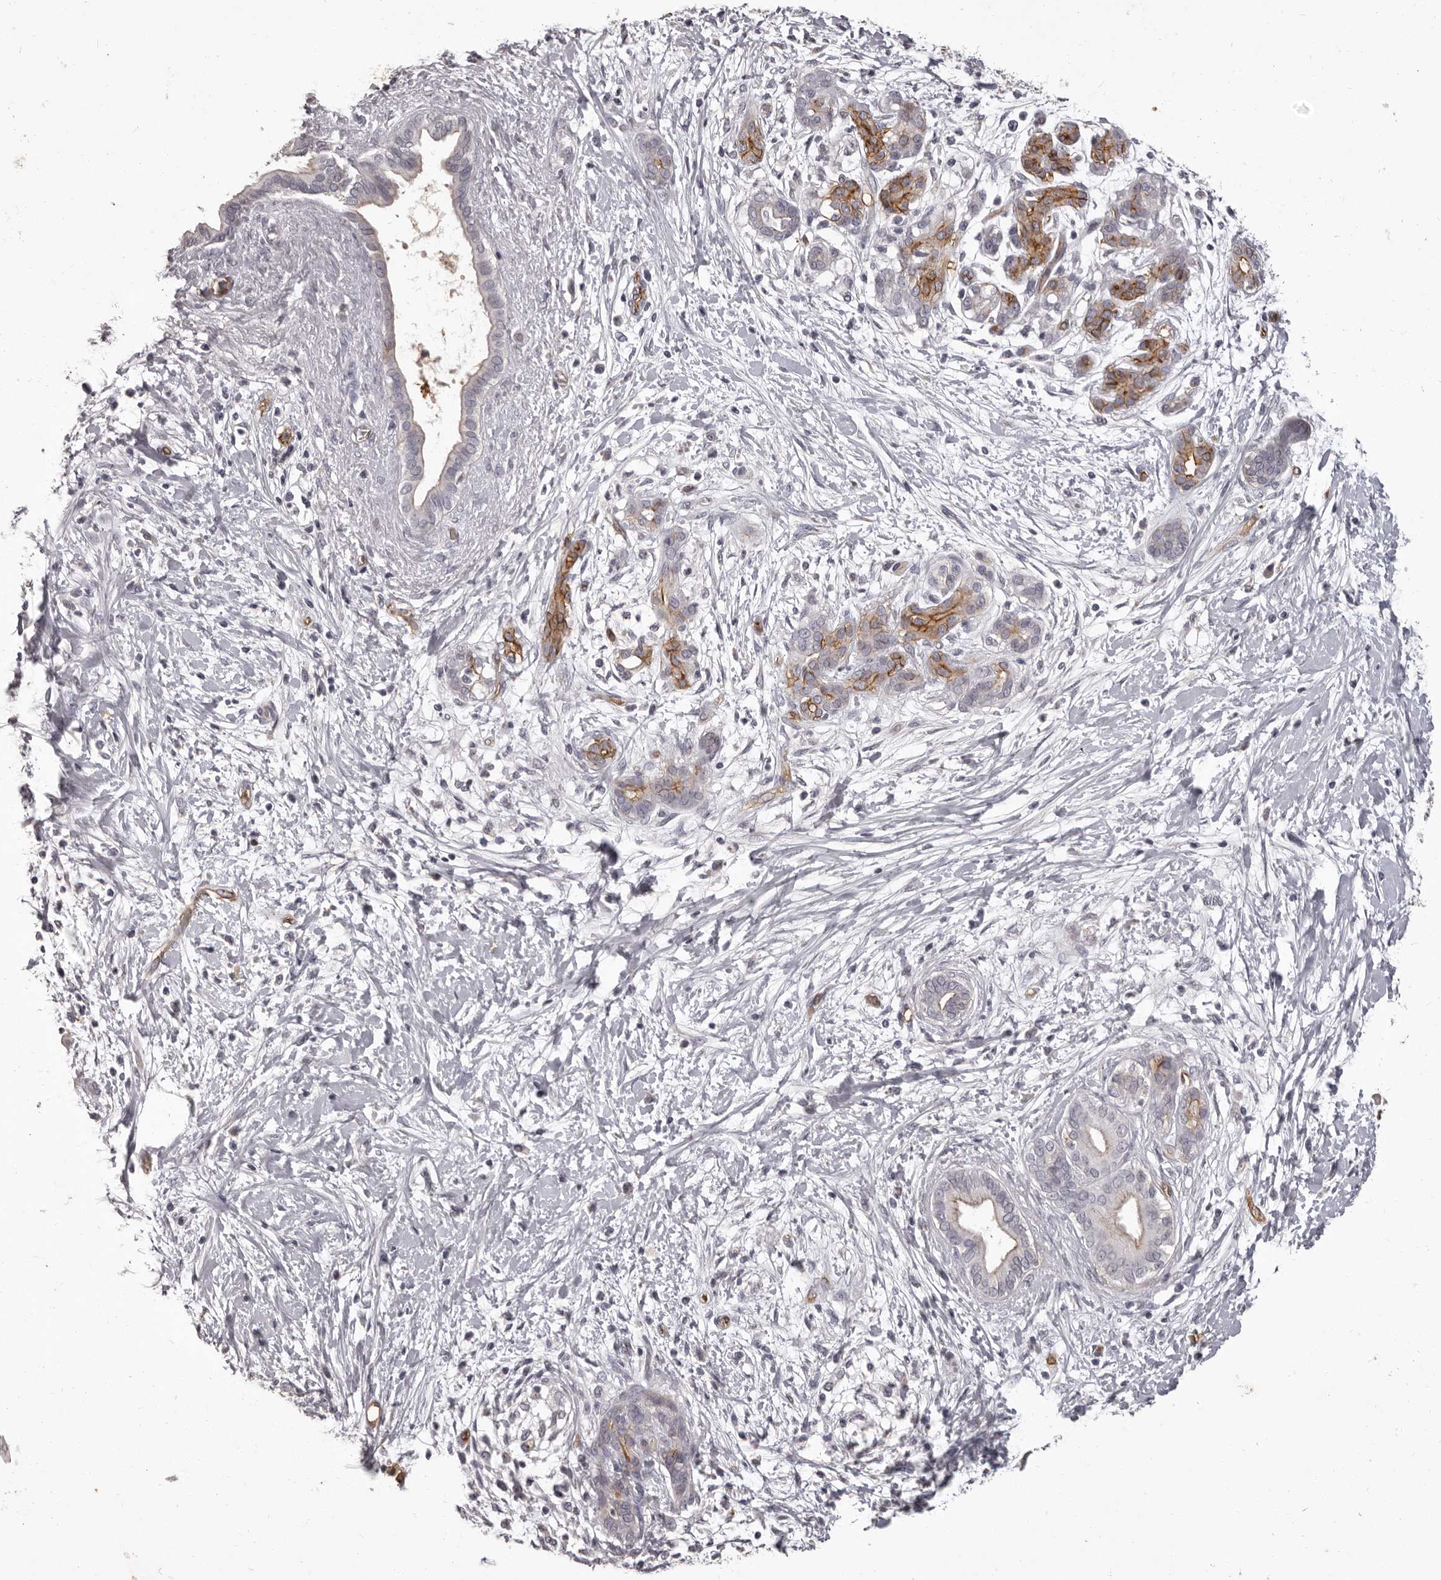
{"staining": {"intensity": "moderate", "quantity": "<25%", "location": "cytoplasmic/membranous"}, "tissue": "pancreatic cancer", "cell_type": "Tumor cells", "image_type": "cancer", "snomed": [{"axis": "morphology", "description": "Adenocarcinoma, NOS"}, {"axis": "topography", "description": "Pancreas"}], "caption": "DAB immunohistochemical staining of human adenocarcinoma (pancreatic) reveals moderate cytoplasmic/membranous protein staining in about <25% of tumor cells.", "gene": "GPR78", "patient": {"sex": "male", "age": 58}}